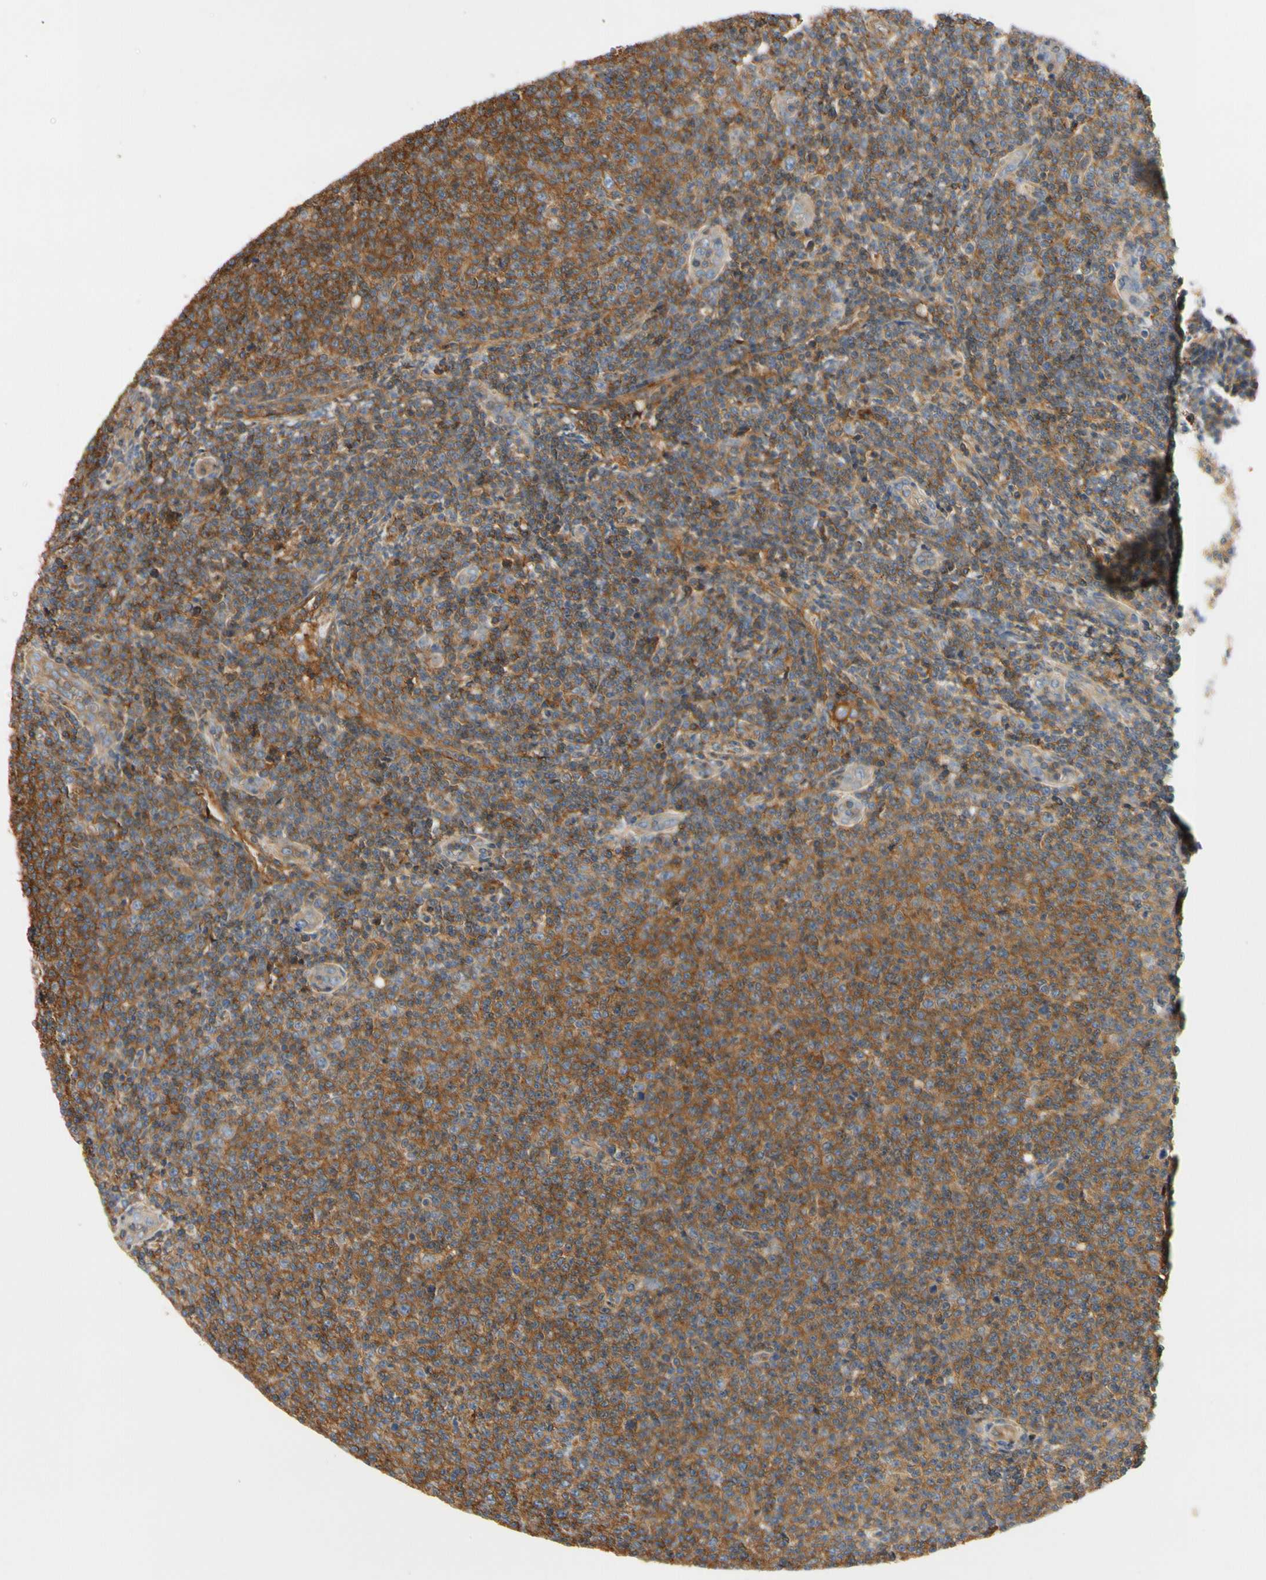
{"staining": {"intensity": "moderate", "quantity": "25%-75%", "location": "cytoplasmic/membranous"}, "tissue": "lymphoma", "cell_type": "Tumor cells", "image_type": "cancer", "snomed": [{"axis": "morphology", "description": "Malignant lymphoma, non-Hodgkin's type, Low grade"}, {"axis": "topography", "description": "Lymph node"}], "caption": "Protein staining displays moderate cytoplasmic/membranous staining in approximately 25%-75% of tumor cells in lymphoma.", "gene": "IL1RL1", "patient": {"sex": "male", "age": 66}}